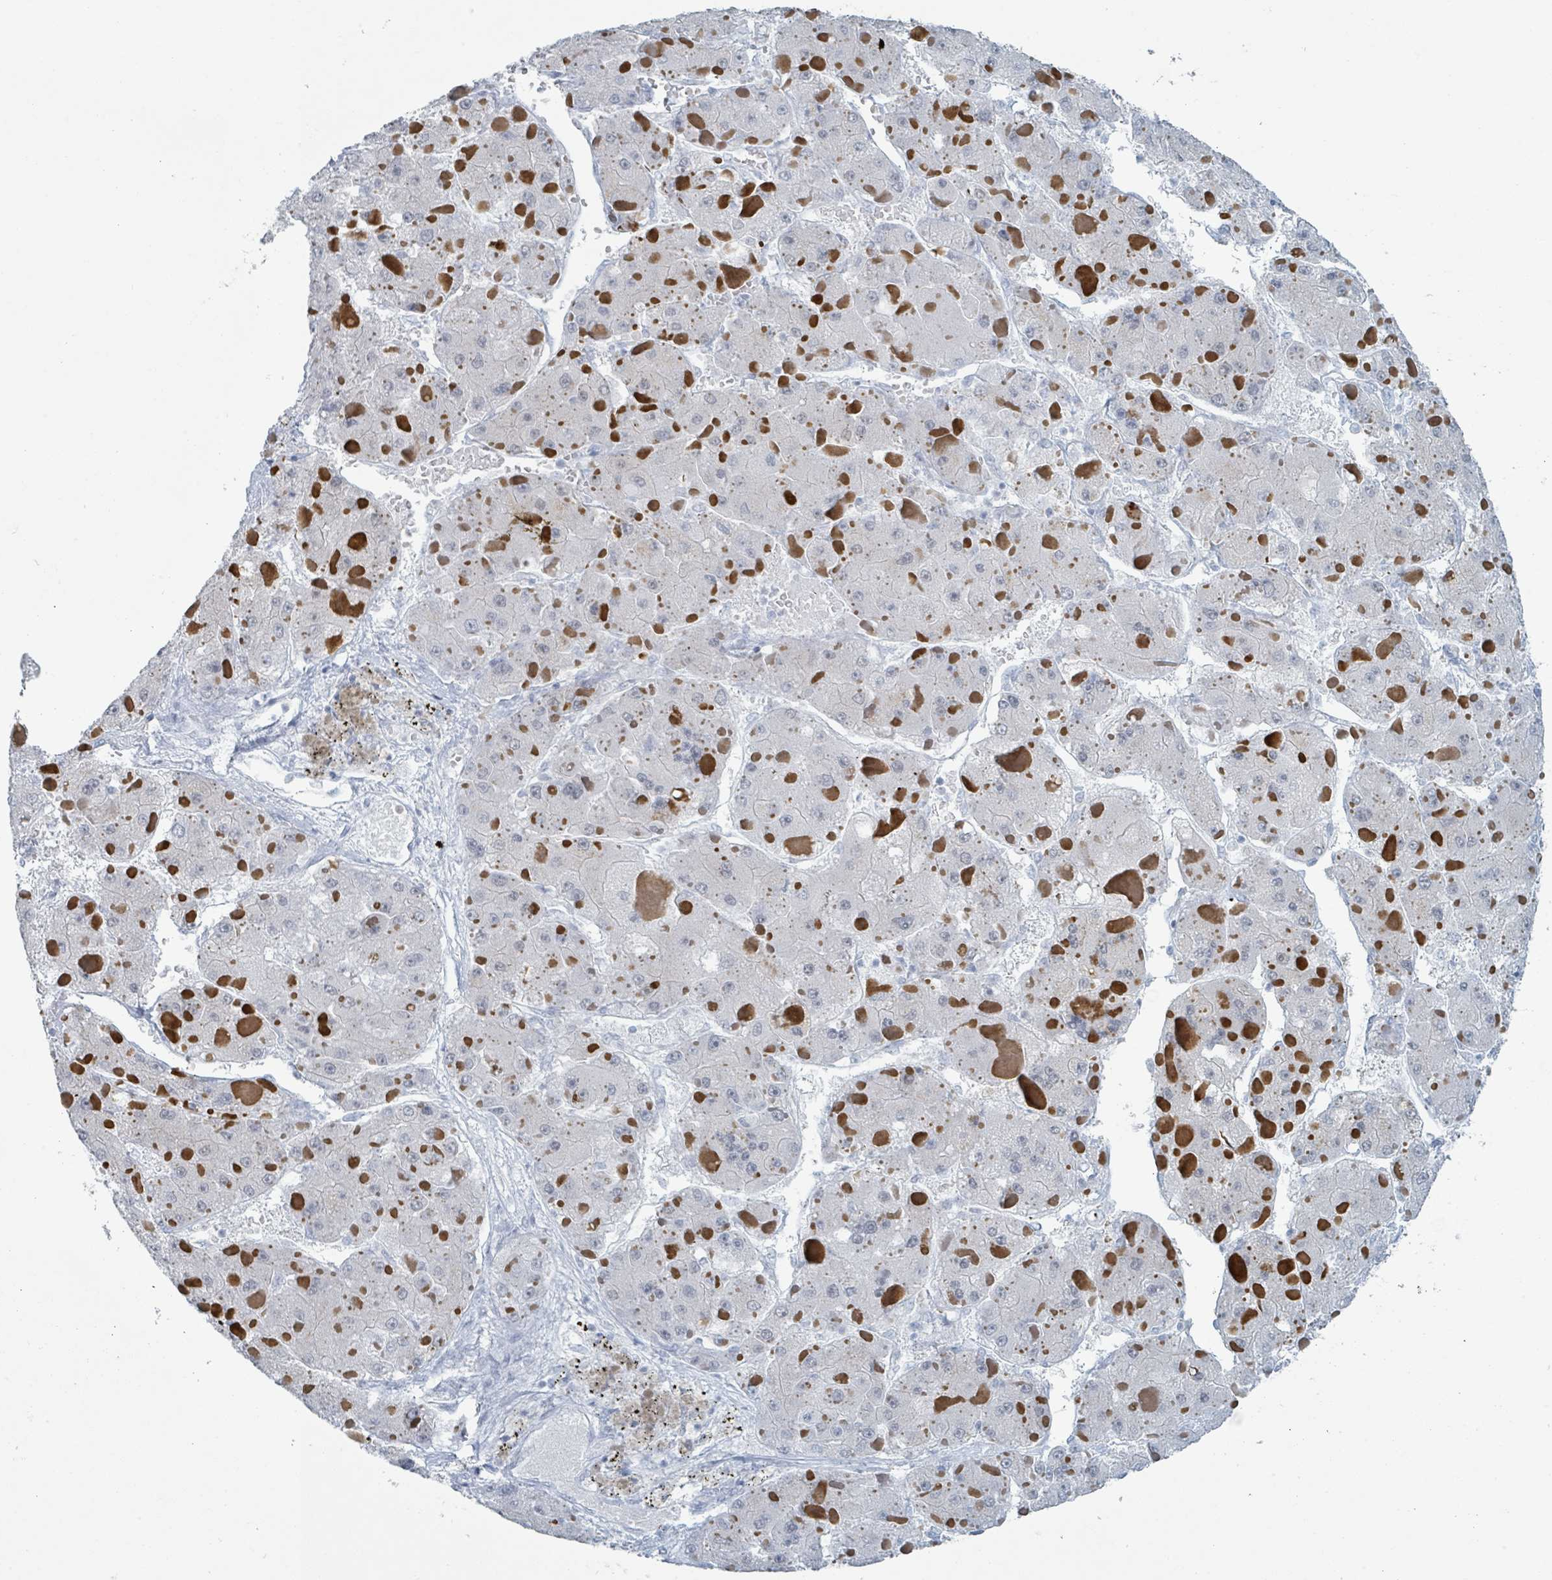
{"staining": {"intensity": "negative", "quantity": "none", "location": "none"}, "tissue": "liver cancer", "cell_type": "Tumor cells", "image_type": "cancer", "snomed": [{"axis": "morphology", "description": "Carcinoma, Hepatocellular, NOS"}, {"axis": "topography", "description": "Liver"}], "caption": "This is a histopathology image of immunohistochemistry (IHC) staining of hepatocellular carcinoma (liver), which shows no positivity in tumor cells. (DAB immunohistochemistry (IHC) visualized using brightfield microscopy, high magnification).", "gene": "GPR15LG", "patient": {"sex": "female", "age": 73}}